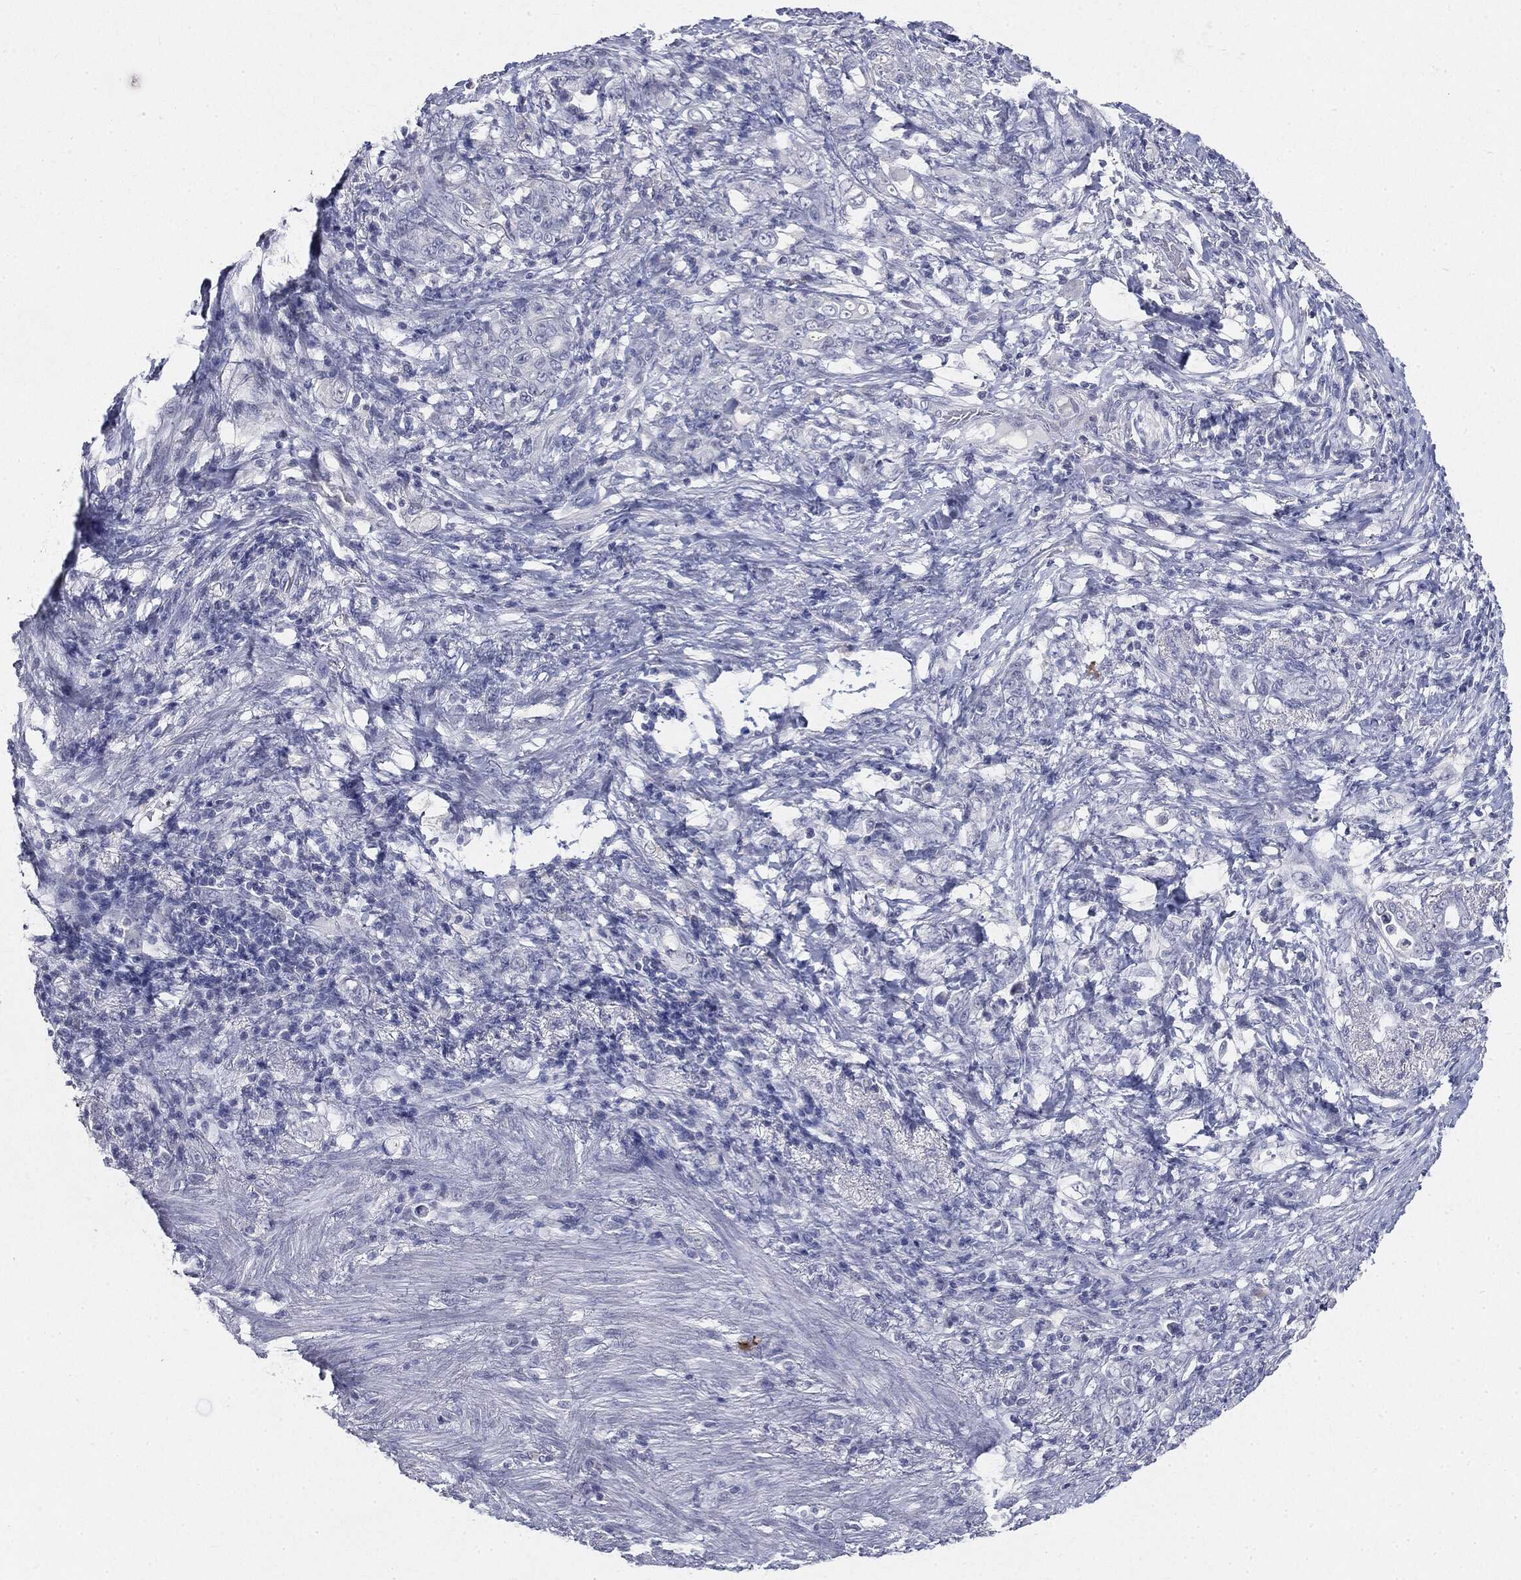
{"staining": {"intensity": "negative", "quantity": "none", "location": "none"}, "tissue": "stomach cancer", "cell_type": "Tumor cells", "image_type": "cancer", "snomed": [{"axis": "morphology", "description": "Normal tissue, NOS"}, {"axis": "morphology", "description": "Adenocarcinoma, NOS"}, {"axis": "topography", "description": "Stomach"}], "caption": "Human stomach adenocarcinoma stained for a protein using IHC demonstrates no expression in tumor cells.", "gene": "CGB1", "patient": {"sex": "female", "age": 79}}